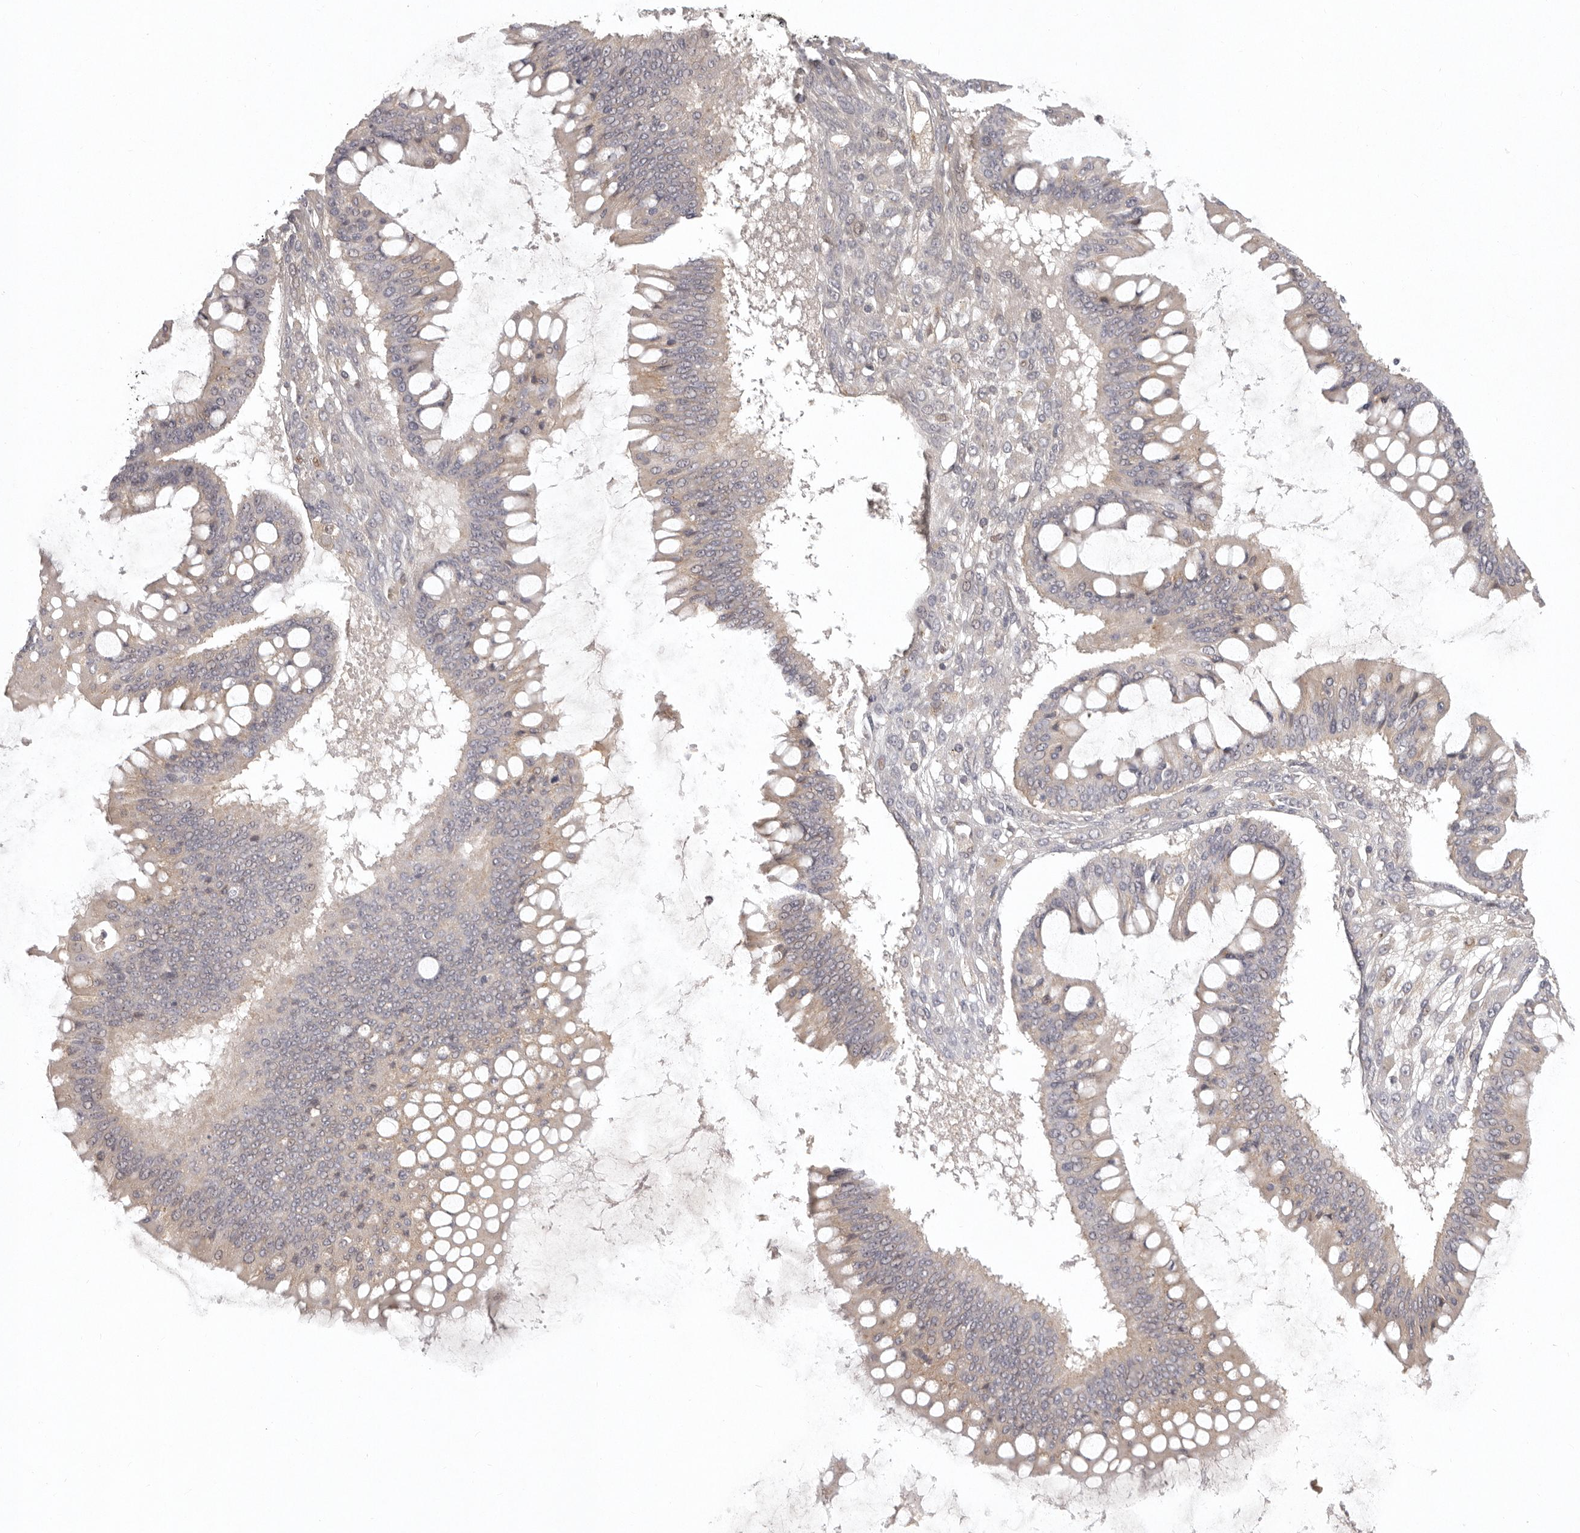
{"staining": {"intensity": "weak", "quantity": ">75%", "location": "cytoplasmic/membranous"}, "tissue": "ovarian cancer", "cell_type": "Tumor cells", "image_type": "cancer", "snomed": [{"axis": "morphology", "description": "Cystadenocarcinoma, mucinous, NOS"}, {"axis": "topography", "description": "Ovary"}], "caption": "Ovarian cancer was stained to show a protein in brown. There is low levels of weak cytoplasmic/membranous positivity in about >75% of tumor cells.", "gene": "LRRC75A", "patient": {"sex": "female", "age": 73}}